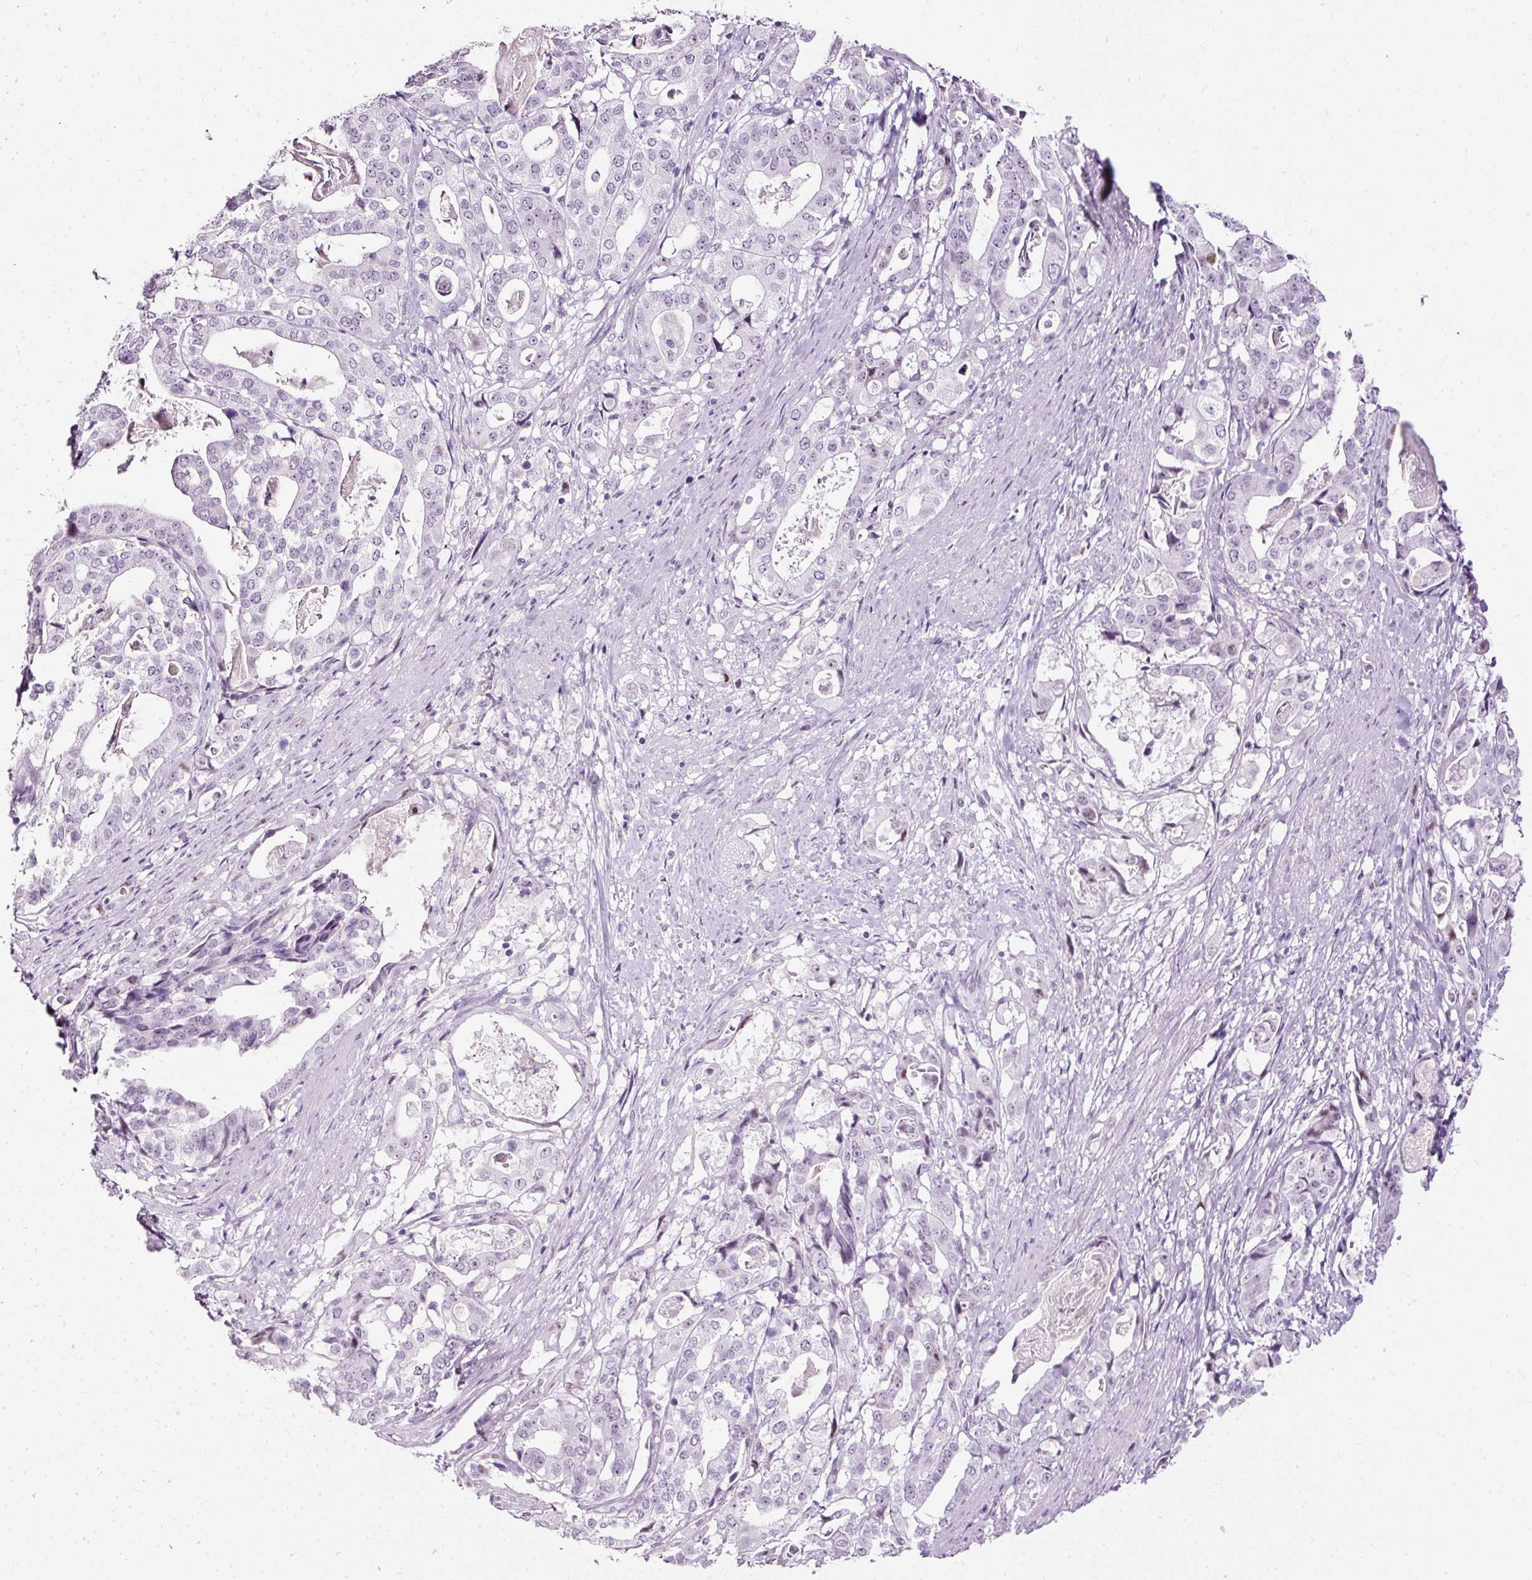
{"staining": {"intensity": "negative", "quantity": "none", "location": "none"}, "tissue": "stomach cancer", "cell_type": "Tumor cells", "image_type": "cancer", "snomed": [{"axis": "morphology", "description": "Adenocarcinoma, NOS"}, {"axis": "topography", "description": "Stomach"}], "caption": "IHC of adenocarcinoma (stomach) shows no staining in tumor cells.", "gene": "PDE6B", "patient": {"sex": "male", "age": 48}}